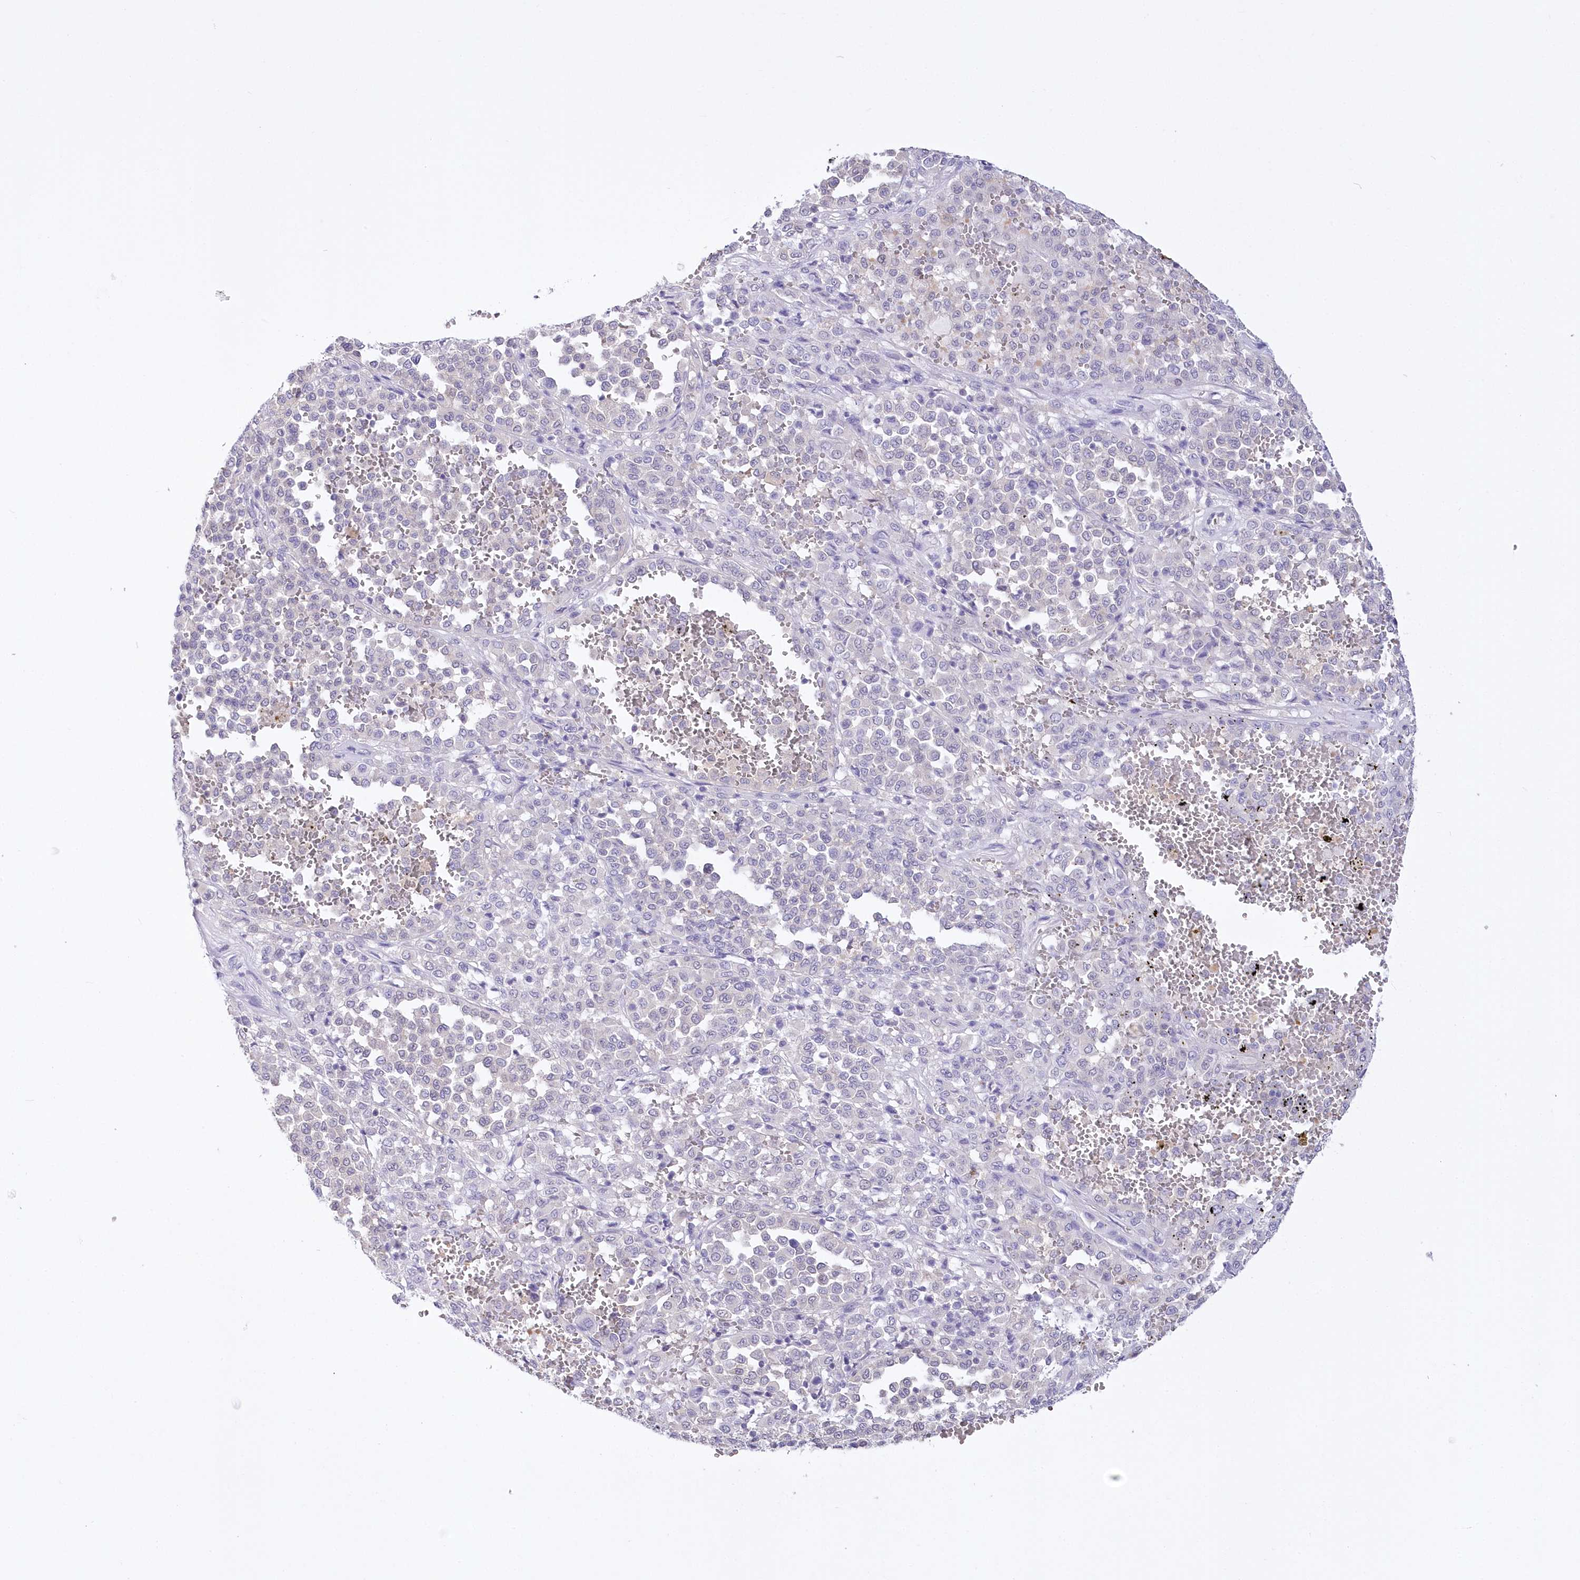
{"staining": {"intensity": "negative", "quantity": "none", "location": "none"}, "tissue": "melanoma", "cell_type": "Tumor cells", "image_type": "cancer", "snomed": [{"axis": "morphology", "description": "Malignant melanoma, Metastatic site"}, {"axis": "topography", "description": "Pancreas"}], "caption": "Immunohistochemistry of melanoma displays no staining in tumor cells.", "gene": "UBA6", "patient": {"sex": "female", "age": 30}}